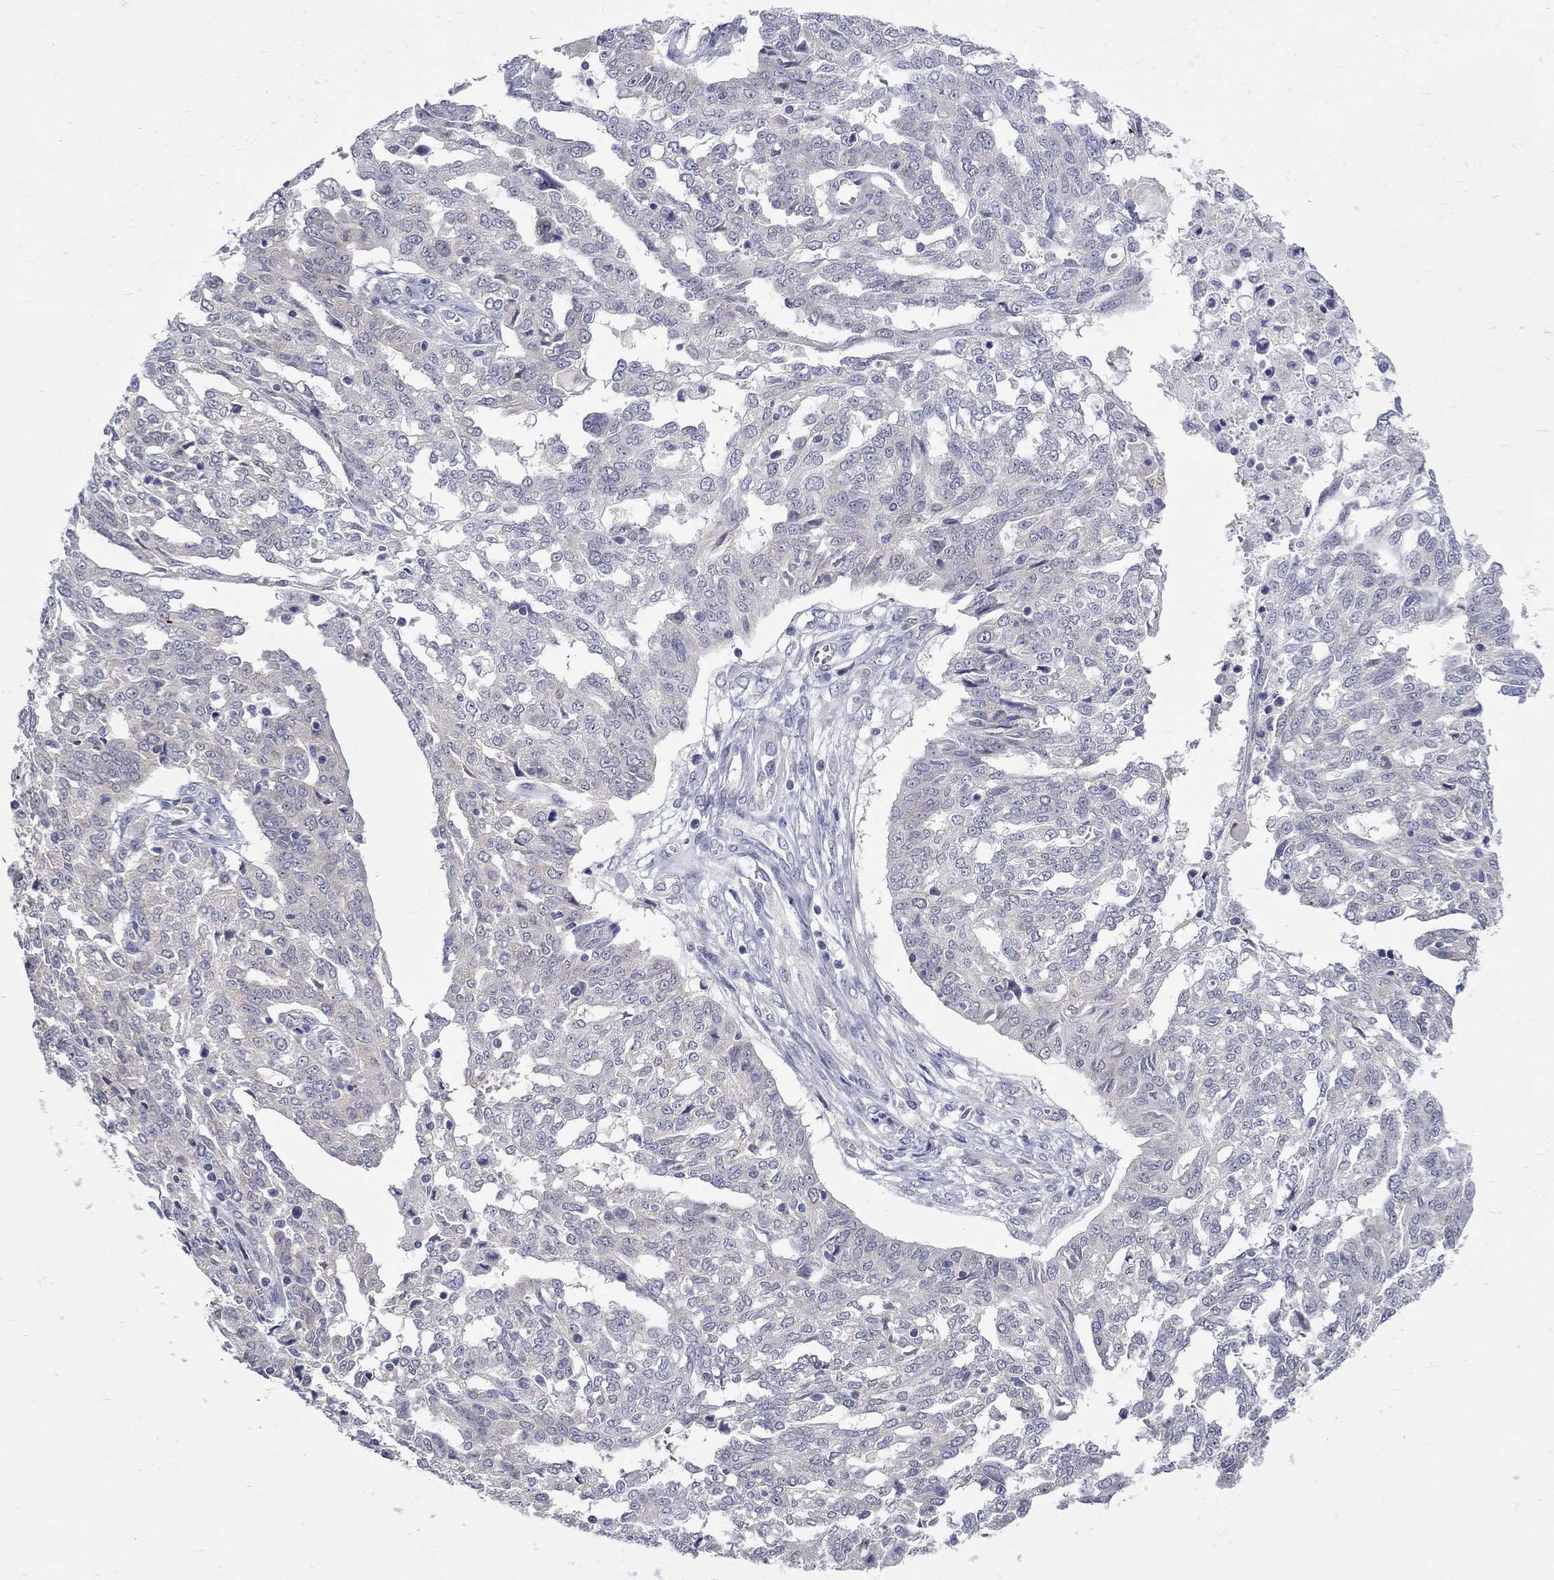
{"staining": {"intensity": "negative", "quantity": "none", "location": "none"}, "tissue": "ovarian cancer", "cell_type": "Tumor cells", "image_type": "cancer", "snomed": [{"axis": "morphology", "description": "Cystadenocarcinoma, serous, NOS"}, {"axis": "topography", "description": "Ovary"}], "caption": "Immunohistochemistry (IHC) image of neoplastic tissue: ovarian cancer (serous cystadenocarcinoma) stained with DAB exhibits no significant protein positivity in tumor cells. (DAB (3,3'-diaminobenzidine) IHC, high magnification).", "gene": "CERS1", "patient": {"sex": "female", "age": 67}}